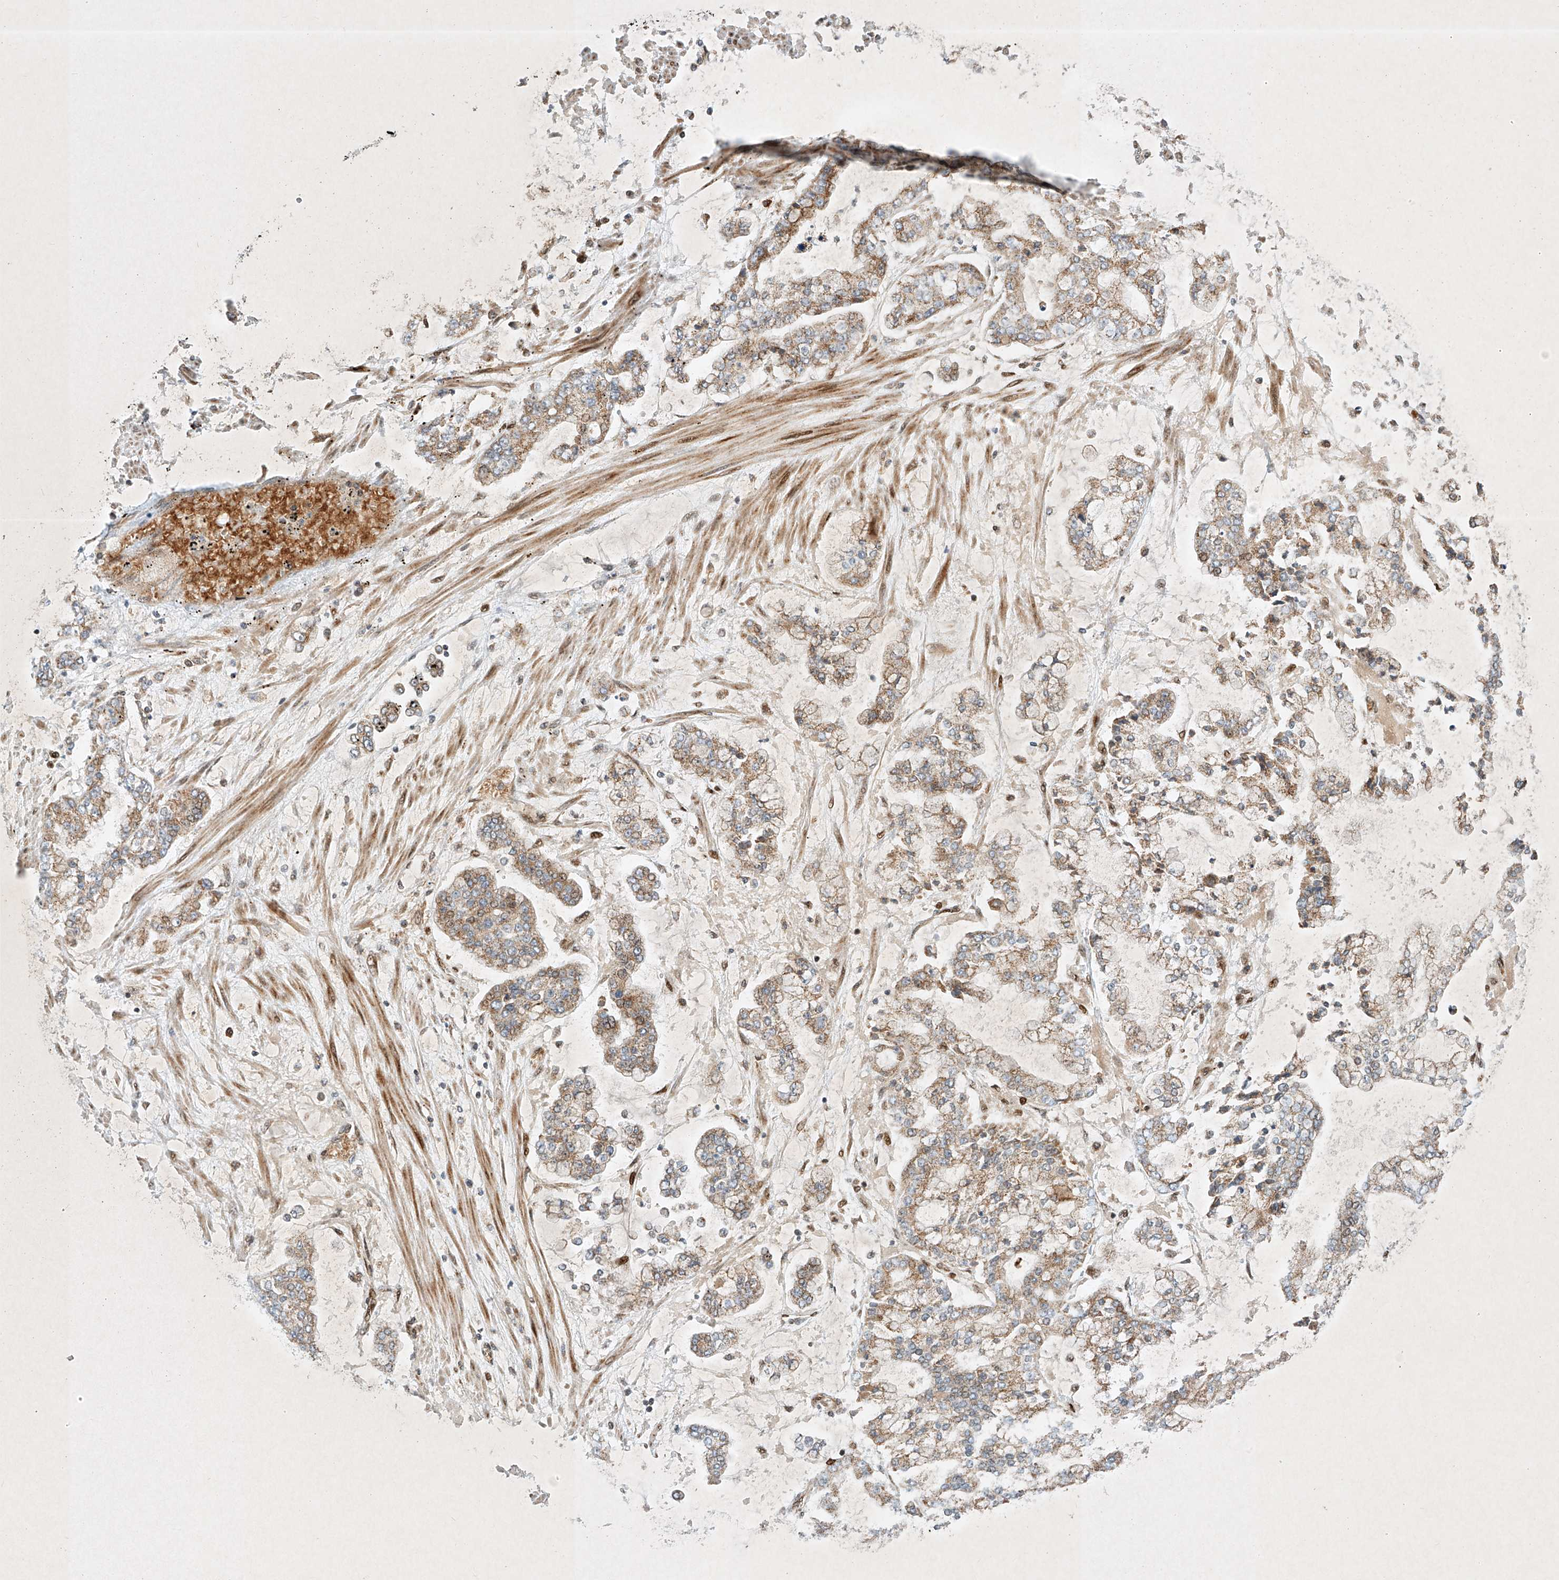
{"staining": {"intensity": "moderate", "quantity": ">75%", "location": "cytoplasmic/membranous"}, "tissue": "stomach cancer", "cell_type": "Tumor cells", "image_type": "cancer", "snomed": [{"axis": "morphology", "description": "Normal tissue, NOS"}, {"axis": "morphology", "description": "Adenocarcinoma, NOS"}, {"axis": "topography", "description": "Stomach, upper"}, {"axis": "topography", "description": "Stomach"}], "caption": "A brown stain highlights moderate cytoplasmic/membranous staining of a protein in stomach cancer tumor cells. Immunohistochemistry stains the protein of interest in brown and the nuclei are stained blue.", "gene": "EPG5", "patient": {"sex": "male", "age": 76}}